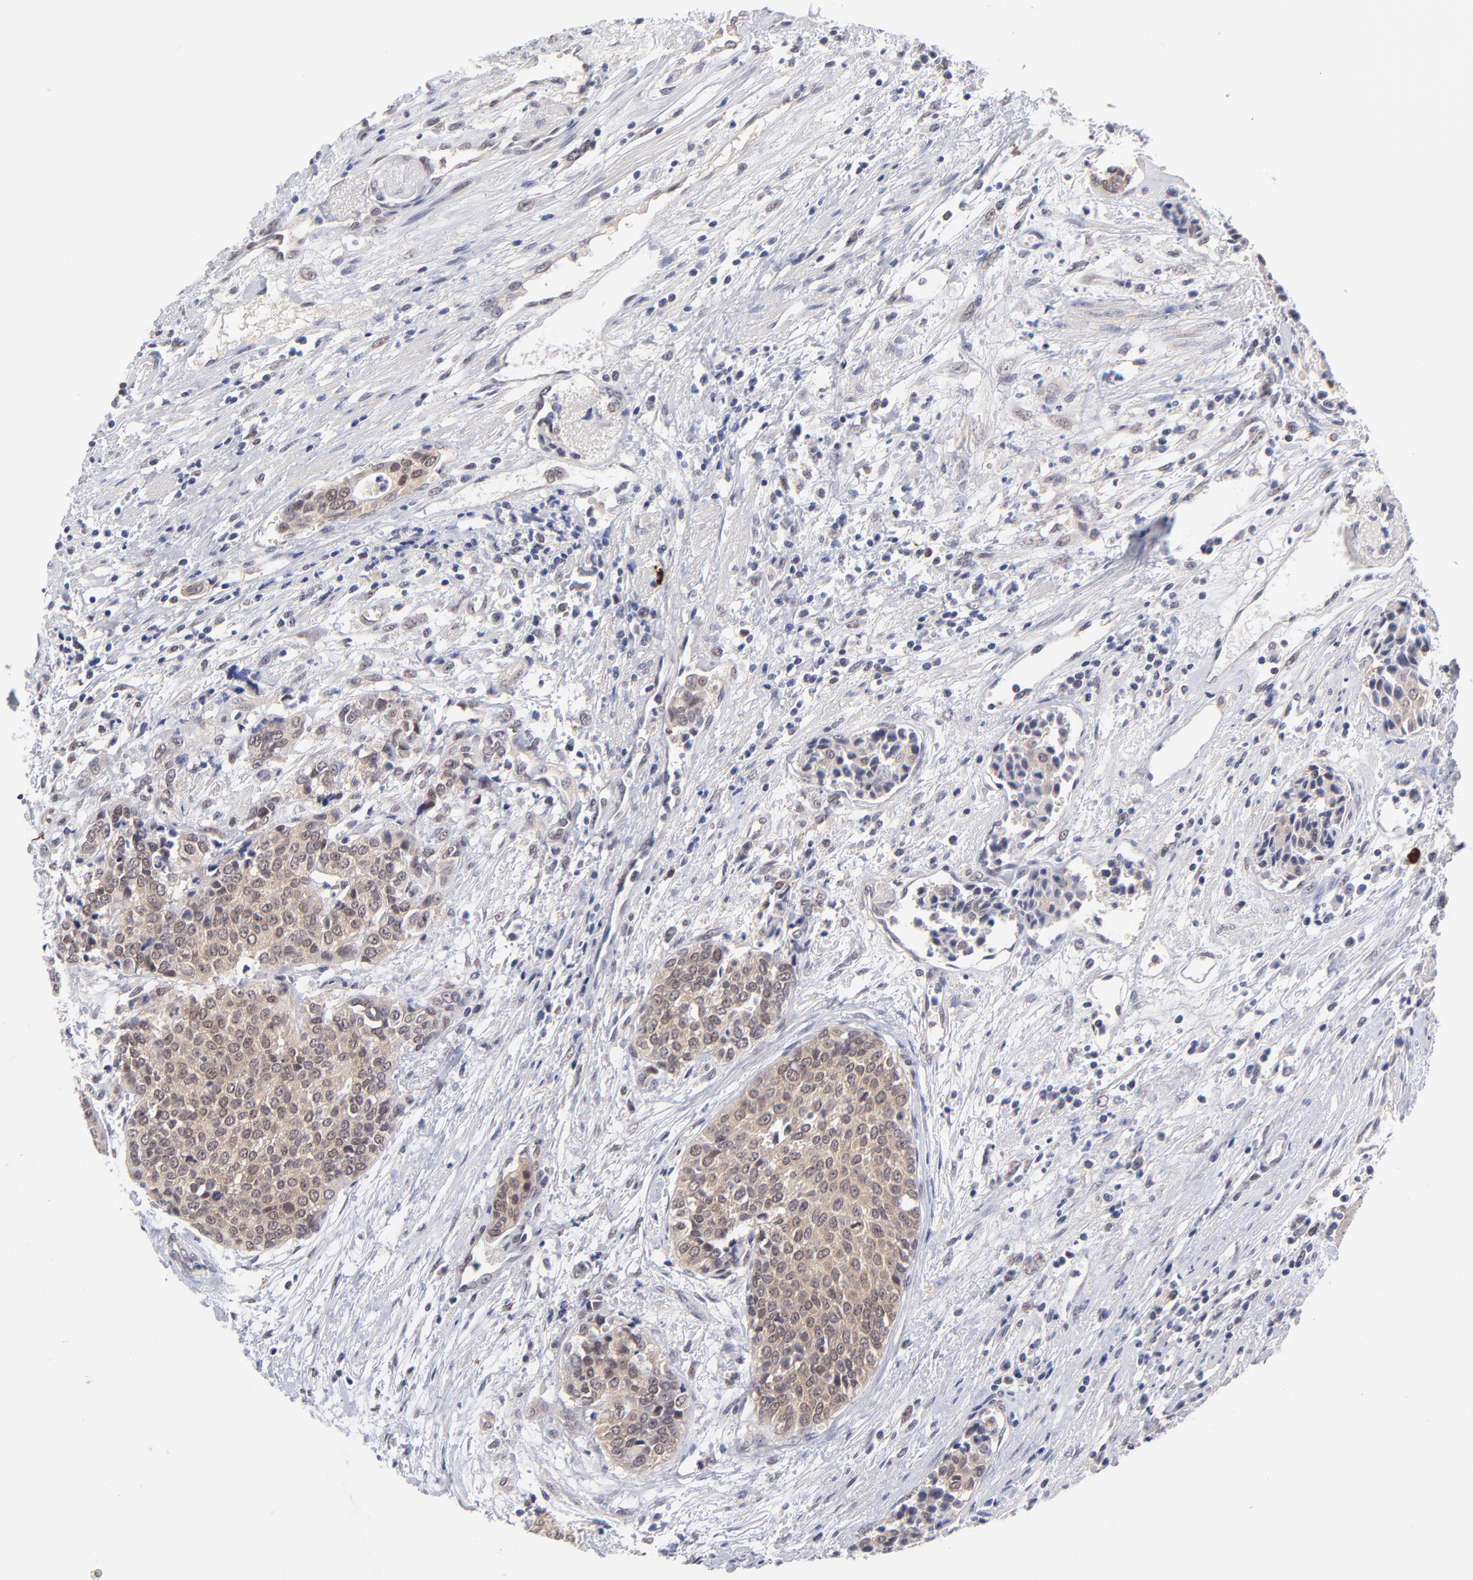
{"staining": {"intensity": "moderate", "quantity": ">75%", "location": "cytoplasmic/membranous"}, "tissue": "urothelial cancer", "cell_type": "Tumor cells", "image_type": "cancer", "snomed": [{"axis": "morphology", "description": "Urothelial carcinoma, Low grade"}, {"axis": "topography", "description": "Urinary bladder"}], "caption": "This is a photomicrograph of immunohistochemistry staining of urothelial cancer, which shows moderate positivity in the cytoplasmic/membranous of tumor cells.", "gene": "UBE2E3", "patient": {"sex": "female", "age": 73}}